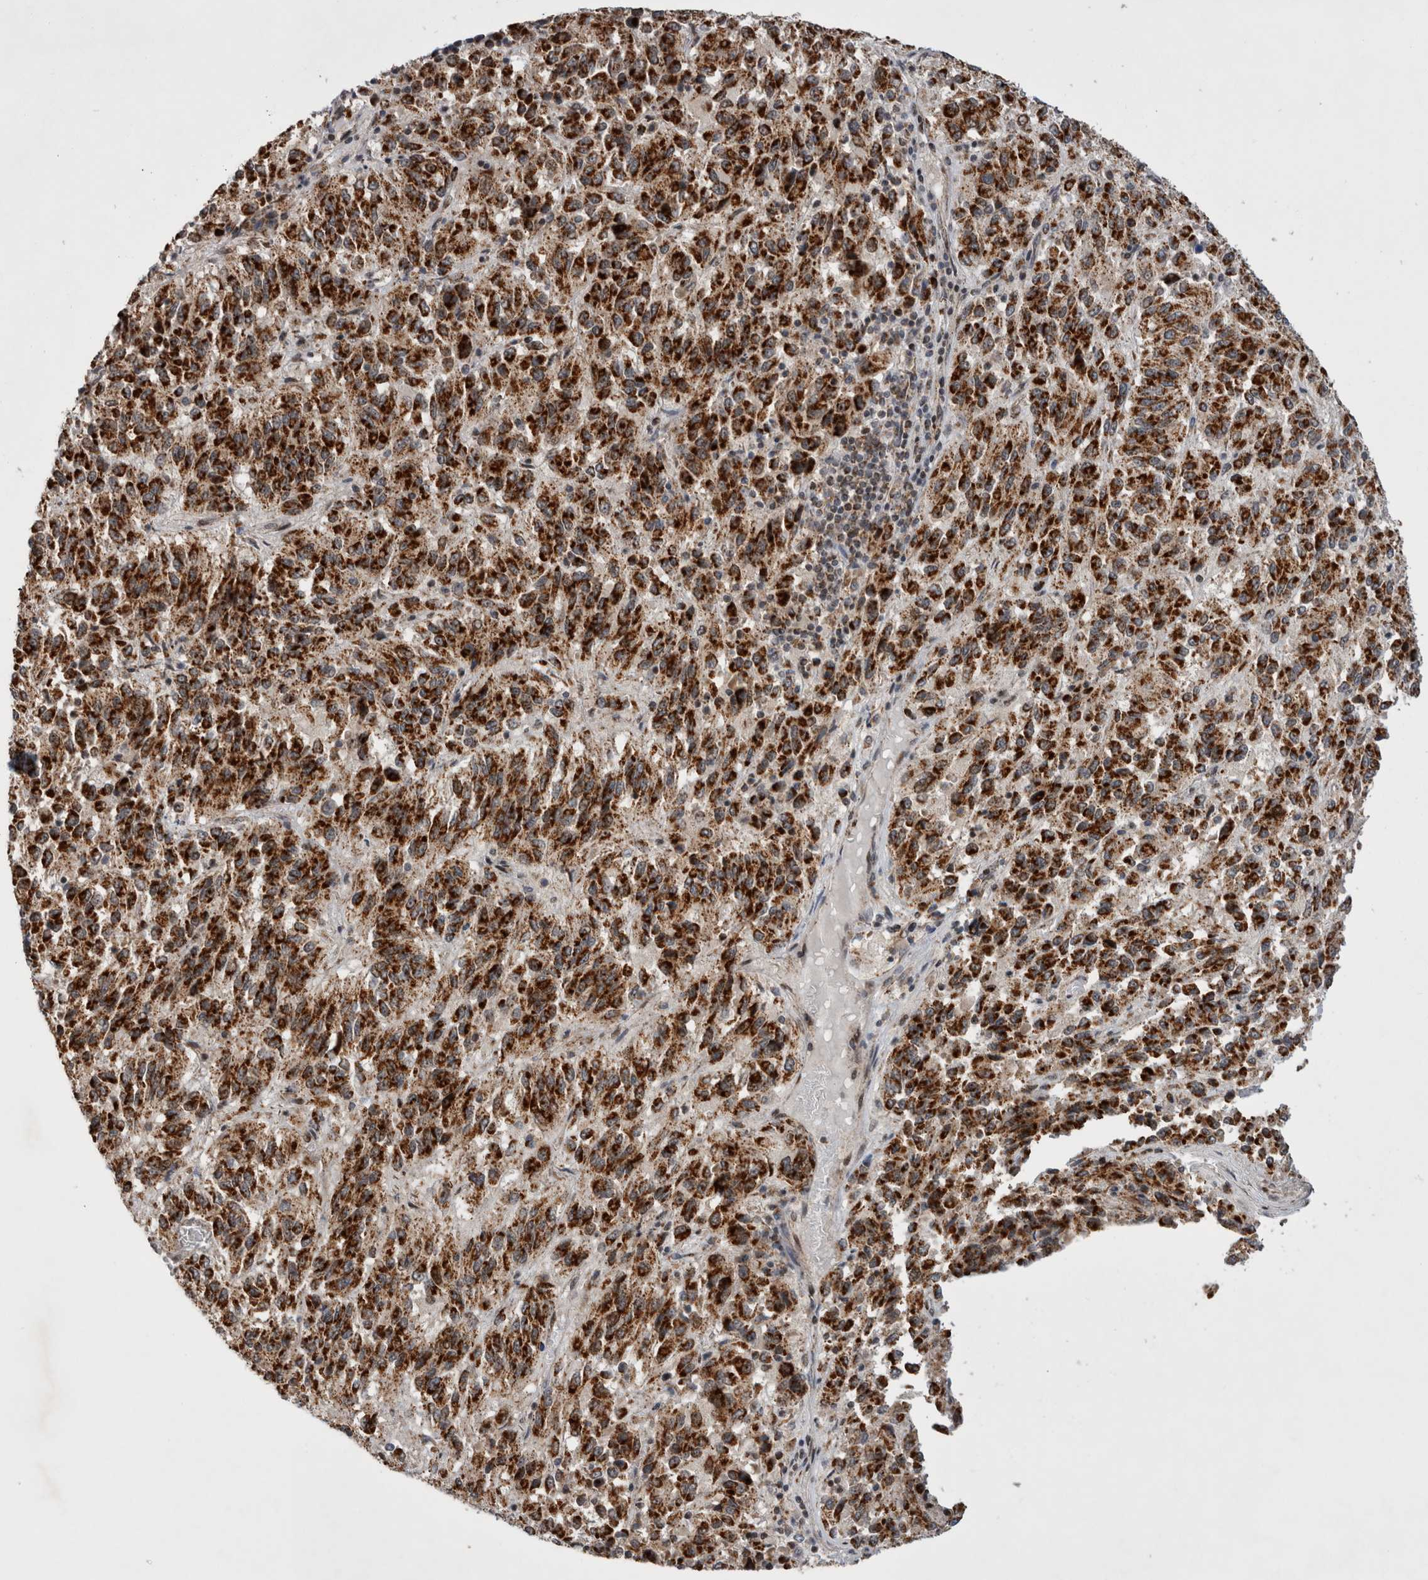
{"staining": {"intensity": "strong", "quantity": ">75%", "location": "cytoplasmic/membranous"}, "tissue": "melanoma", "cell_type": "Tumor cells", "image_type": "cancer", "snomed": [{"axis": "morphology", "description": "Malignant melanoma, Metastatic site"}, {"axis": "topography", "description": "Lung"}], "caption": "IHC photomicrograph of neoplastic tissue: malignant melanoma (metastatic site) stained using immunohistochemistry exhibits high levels of strong protein expression localized specifically in the cytoplasmic/membranous of tumor cells, appearing as a cytoplasmic/membranous brown color.", "gene": "MRPL37", "patient": {"sex": "male", "age": 64}}